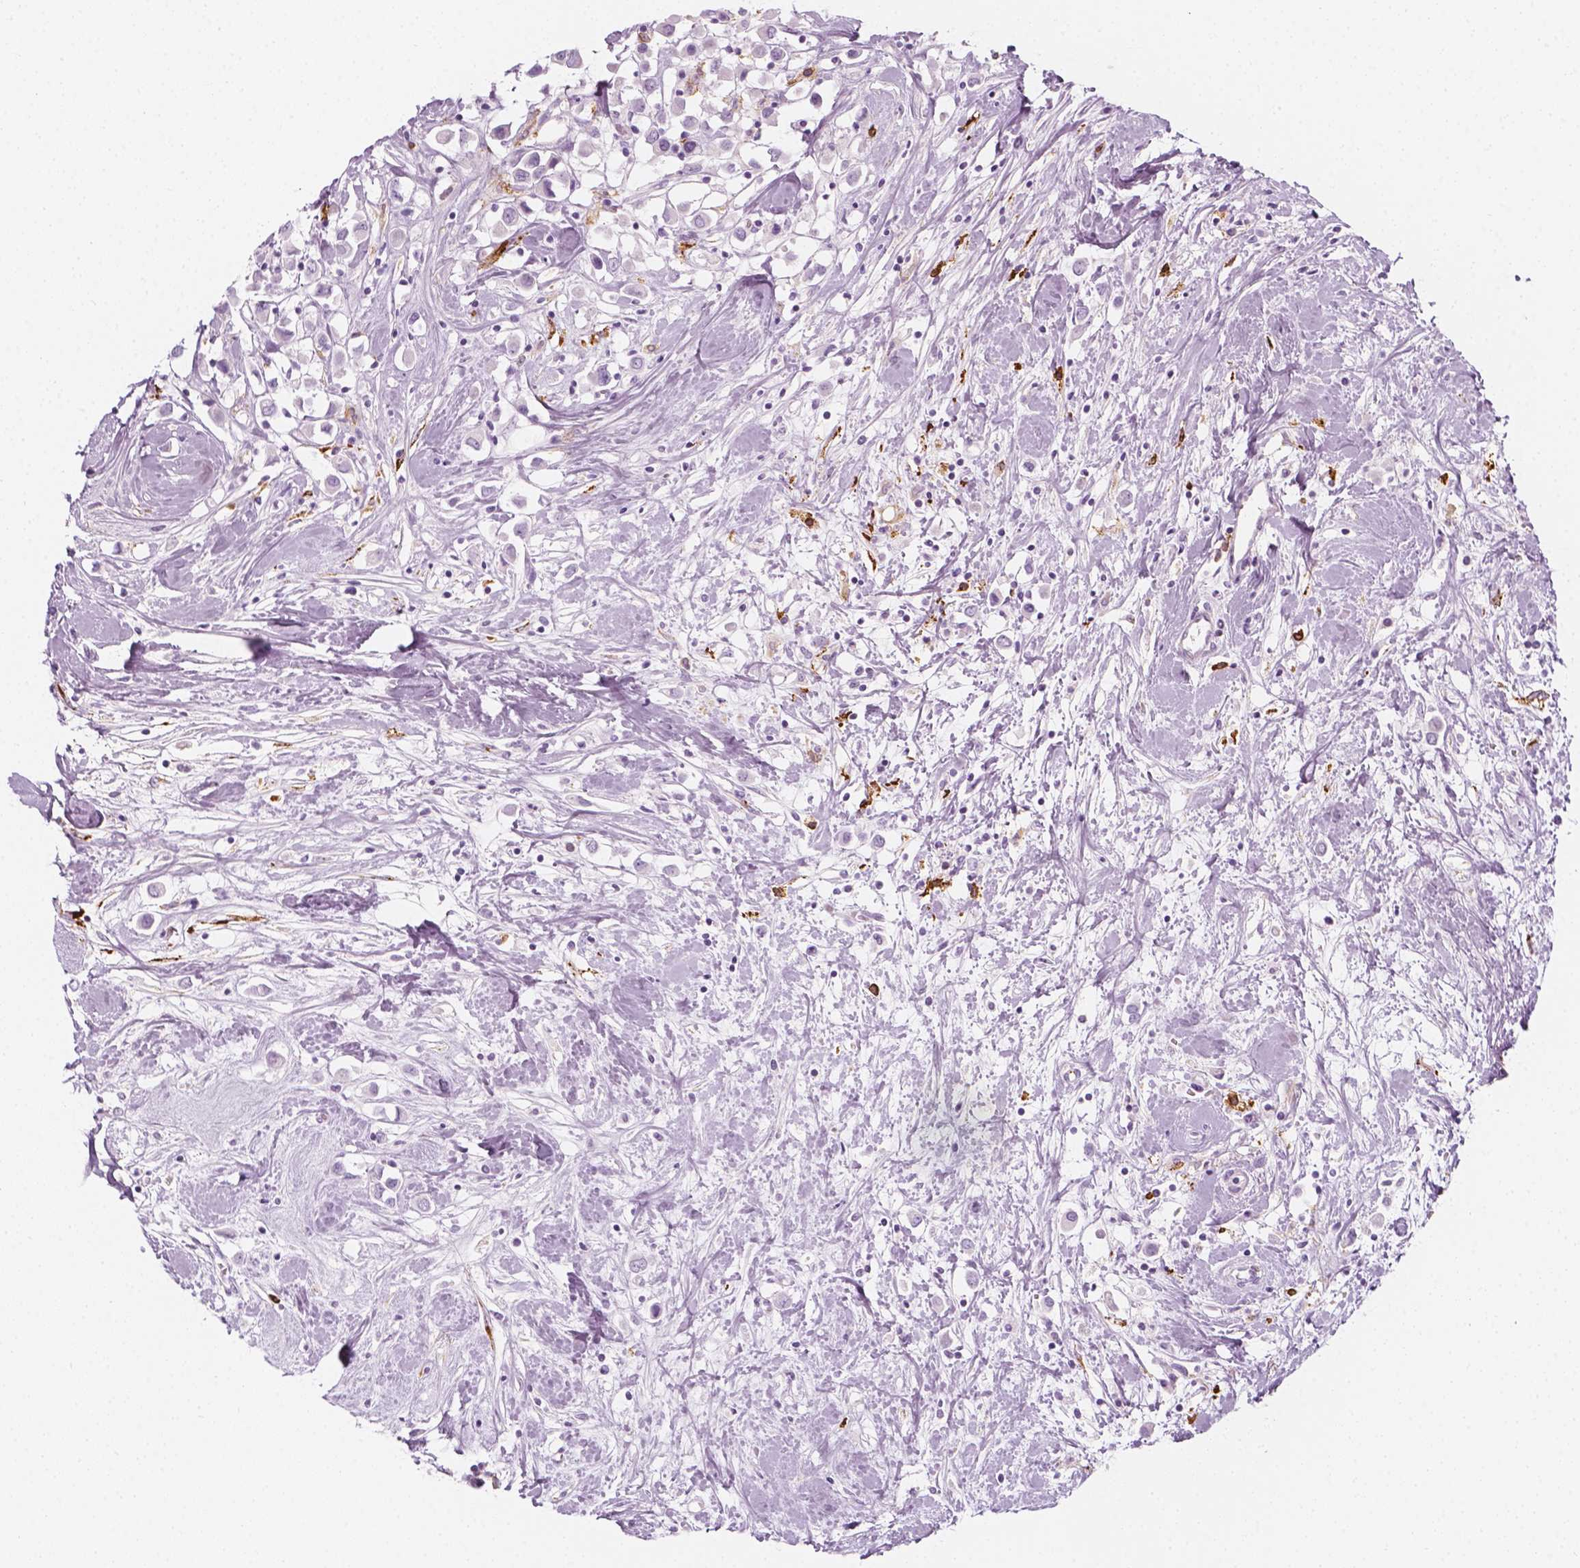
{"staining": {"intensity": "negative", "quantity": "none", "location": "none"}, "tissue": "breast cancer", "cell_type": "Tumor cells", "image_type": "cancer", "snomed": [{"axis": "morphology", "description": "Duct carcinoma"}, {"axis": "topography", "description": "Breast"}], "caption": "Breast cancer was stained to show a protein in brown. There is no significant expression in tumor cells. The staining is performed using DAB (3,3'-diaminobenzidine) brown chromogen with nuclei counter-stained in using hematoxylin.", "gene": "CES1", "patient": {"sex": "female", "age": 61}}